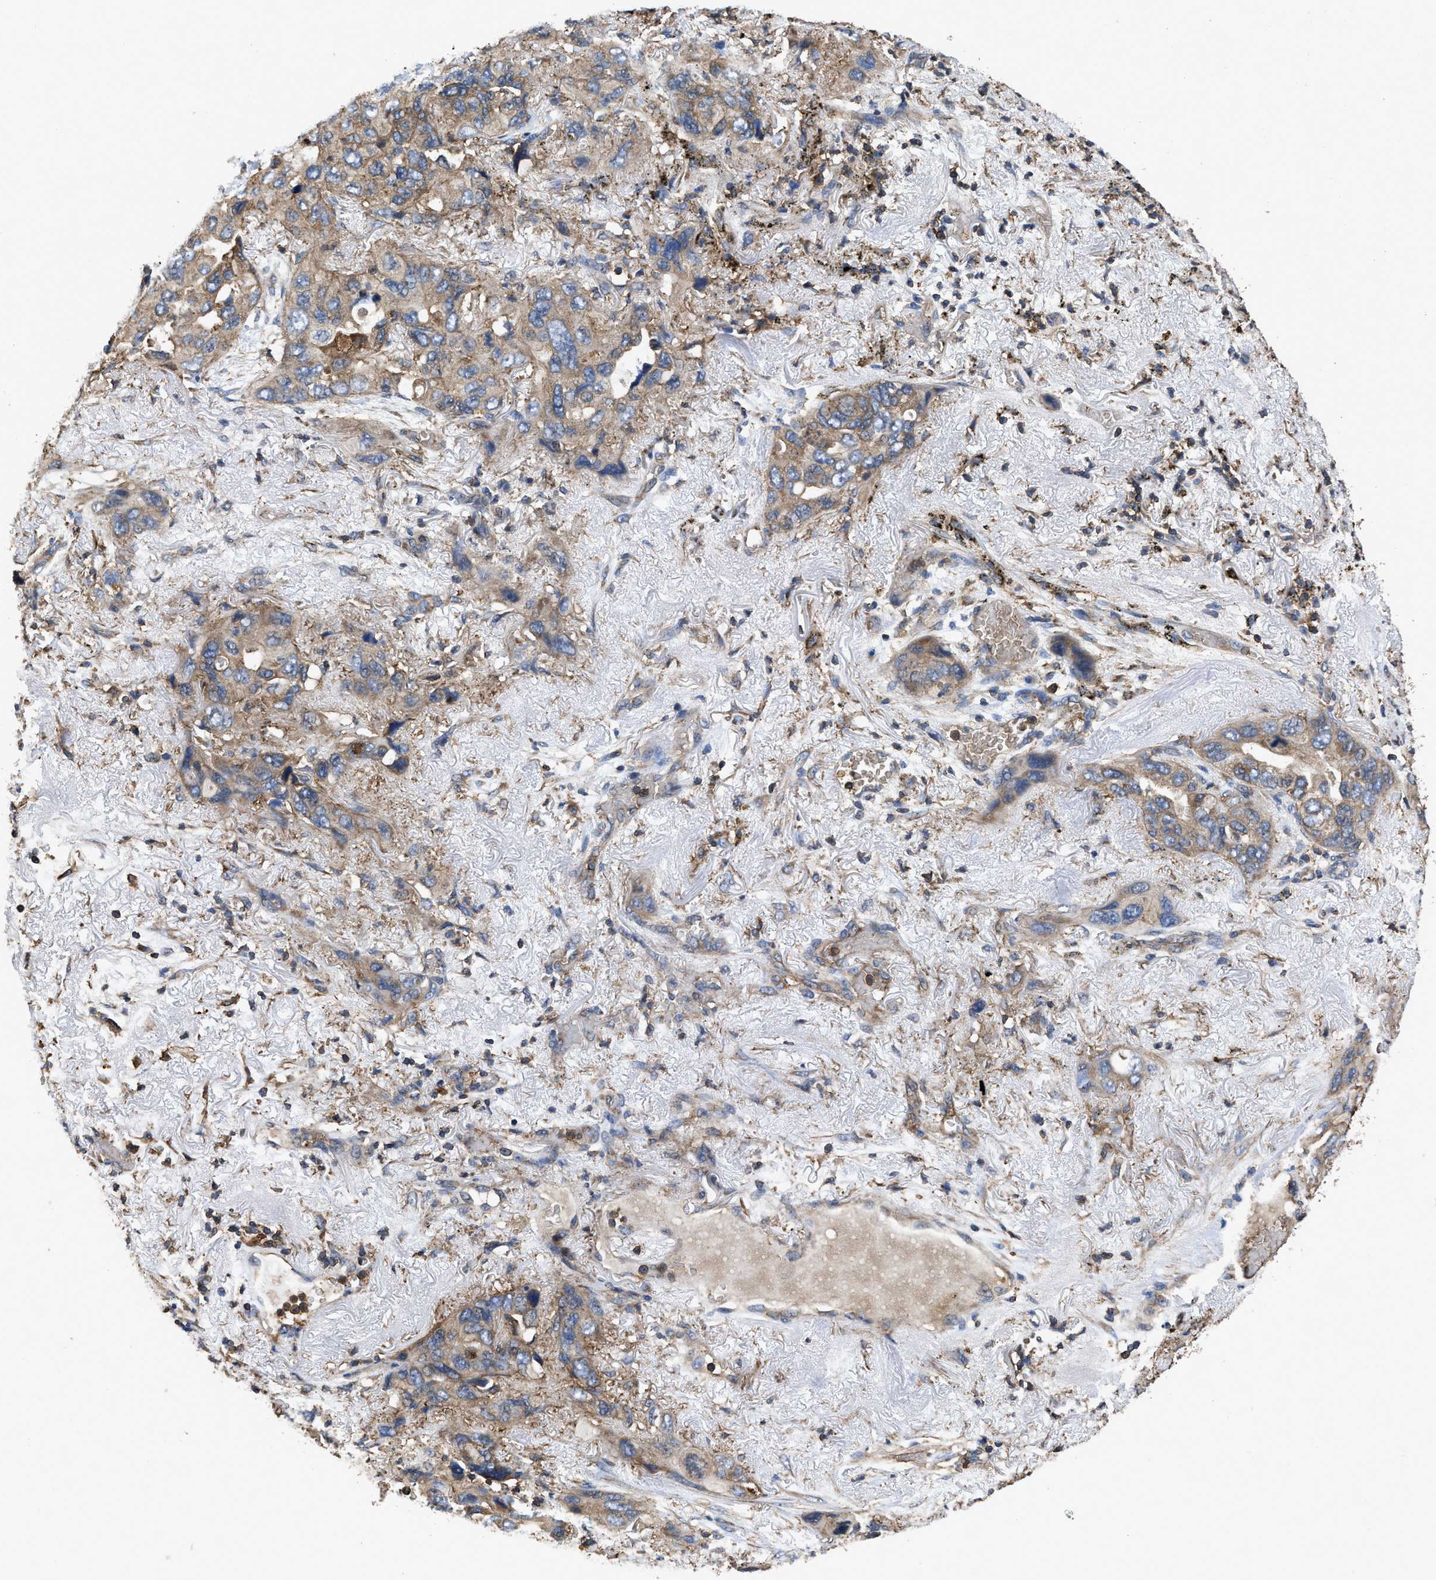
{"staining": {"intensity": "weak", "quantity": ">75%", "location": "cytoplasmic/membranous"}, "tissue": "lung cancer", "cell_type": "Tumor cells", "image_type": "cancer", "snomed": [{"axis": "morphology", "description": "Squamous cell carcinoma, NOS"}, {"axis": "topography", "description": "Lung"}], "caption": "High-power microscopy captured an IHC photomicrograph of lung squamous cell carcinoma, revealing weak cytoplasmic/membranous positivity in approximately >75% of tumor cells.", "gene": "LINGO2", "patient": {"sex": "female", "age": 73}}